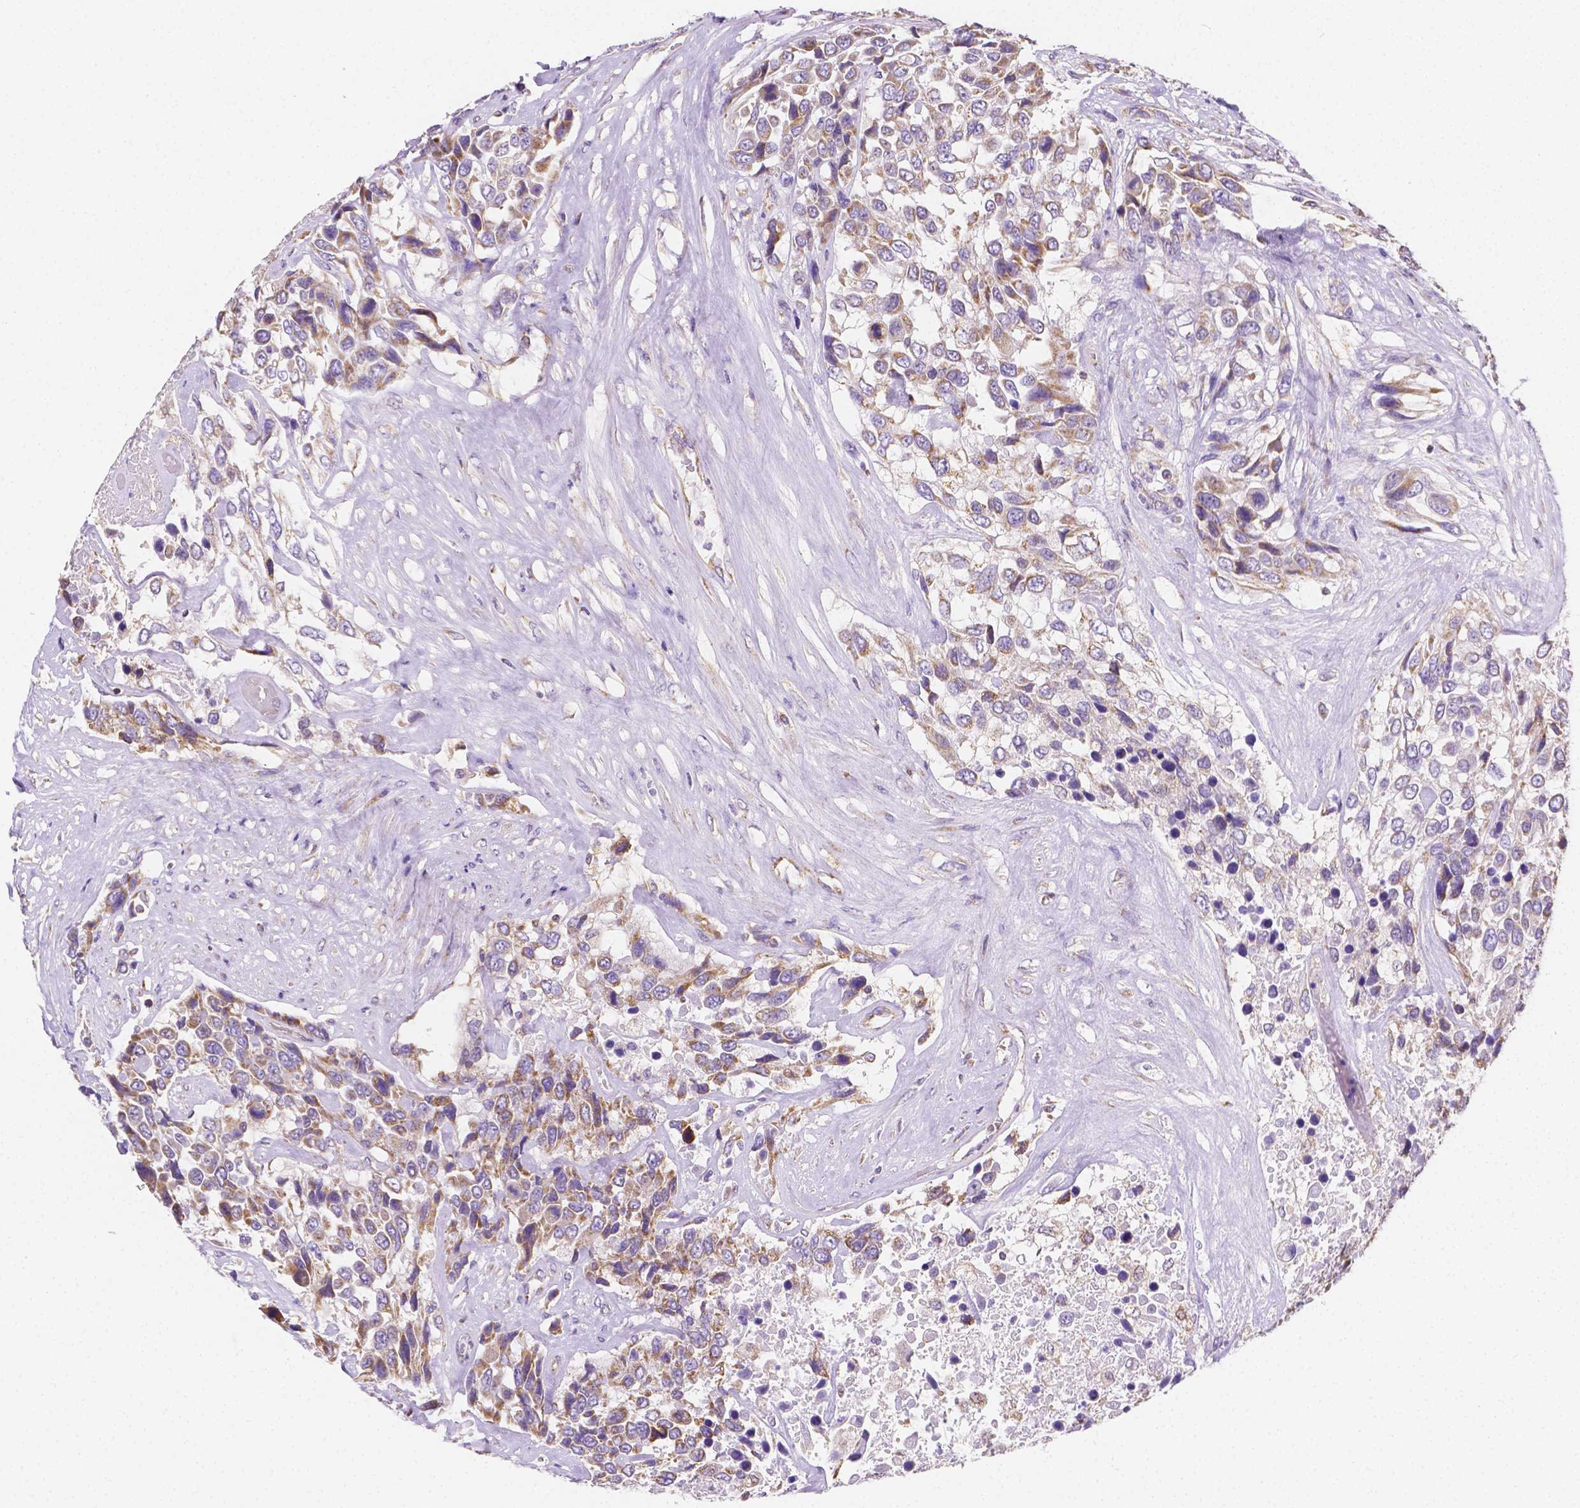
{"staining": {"intensity": "moderate", "quantity": "25%-75%", "location": "cytoplasmic/membranous"}, "tissue": "urothelial cancer", "cell_type": "Tumor cells", "image_type": "cancer", "snomed": [{"axis": "morphology", "description": "Urothelial carcinoma, High grade"}, {"axis": "topography", "description": "Urinary bladder"}], "caption": "Immunohistochemistry (IHC) image of neoplastic tissue: human urothelial carcinoma (high-grade) stained using immunohistochemistry (IHC) shows medium levels of moderate protein expression localized specifically in the cytoplasmic/membranous of tumor cells, appearing as a cytoplasmic/membranous brown color.", "gene": "SGTB", "patient": {"sex": "female", "age": 70}}